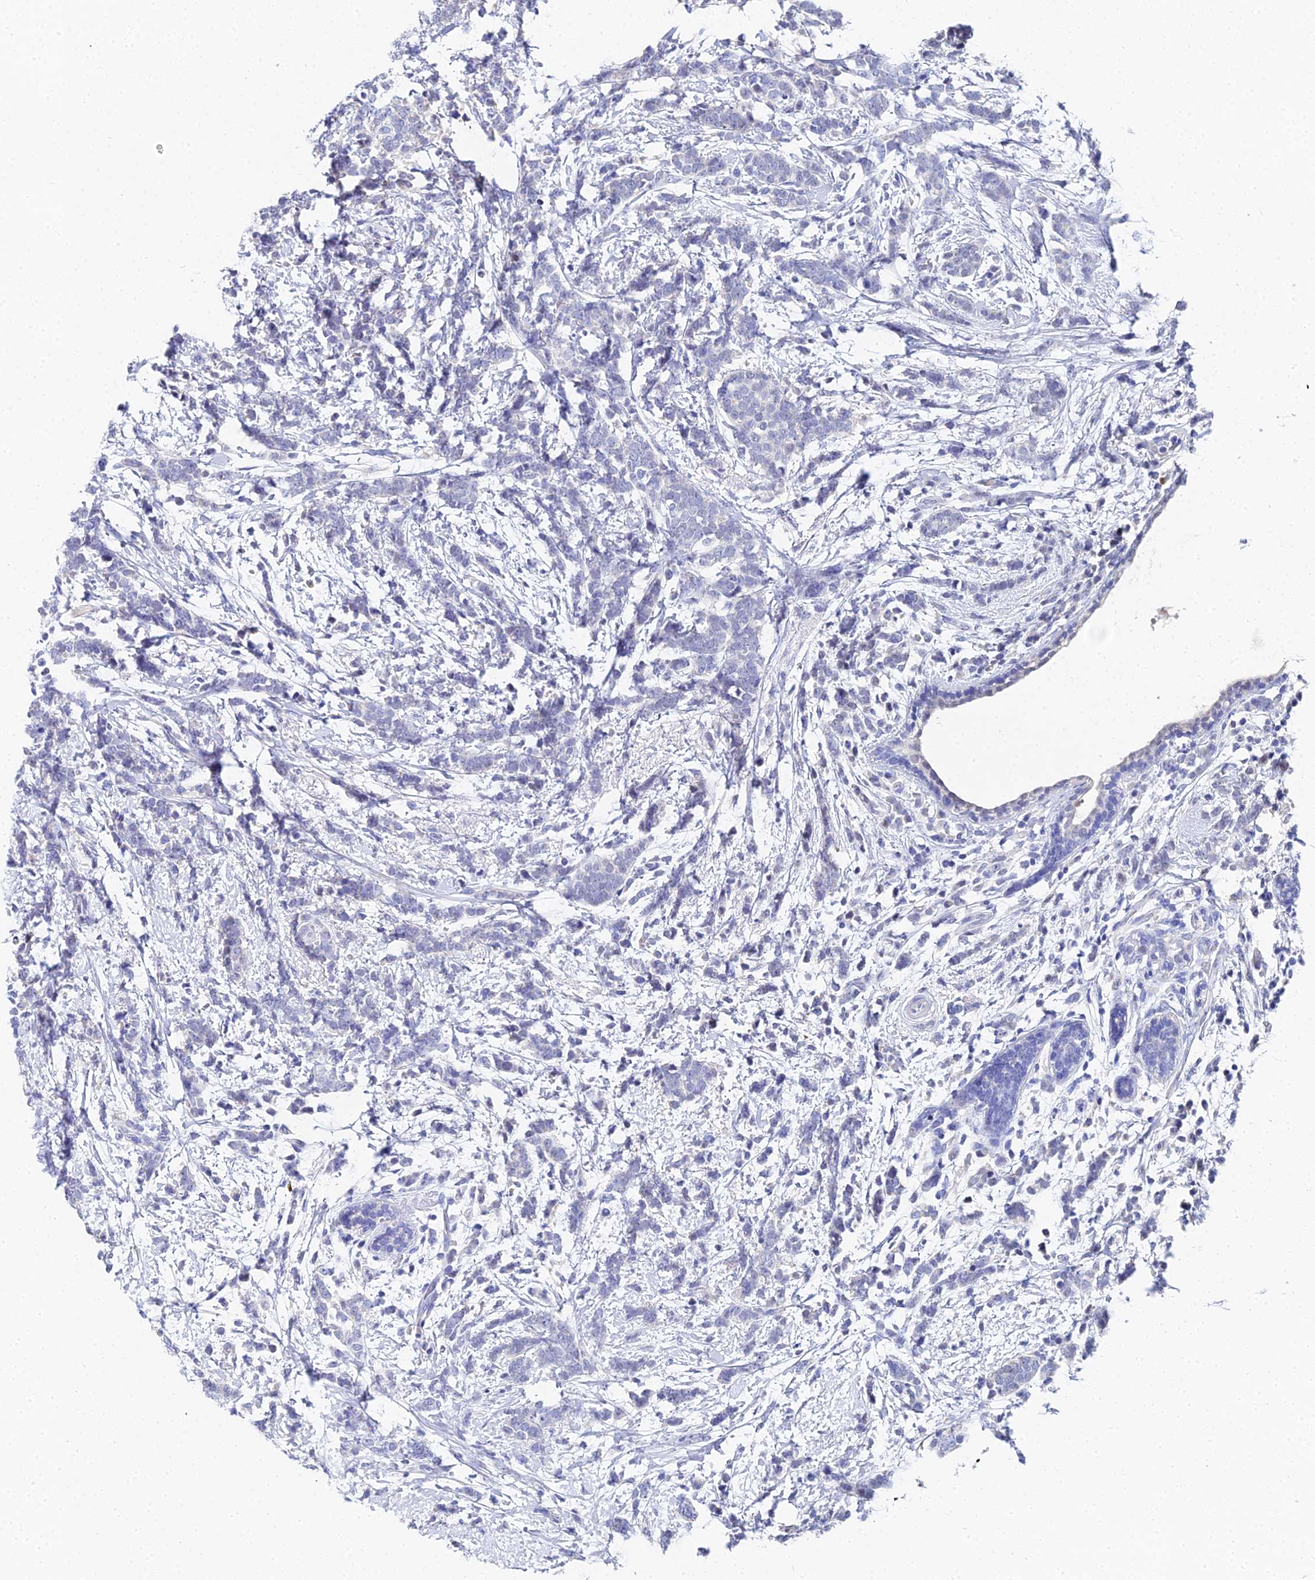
{"staining": {"intensity": "negative", "quantity": "none", "location": "none"}, "tissue": "breast cancer", "cell_type": "Tumor cells", "image_type": "cancer", "snomed": [{"axis": "morphology", "description": "Lobular carcinoma"}, {"axis": "topography", "description": "Breast"}], "caption": "This is a histopathology image of IHC staining of breast lobular carcinoma, which shows no staining in tumor cells.", "gene": "OCM", "patient": {"sex": "female", "age": 58}}